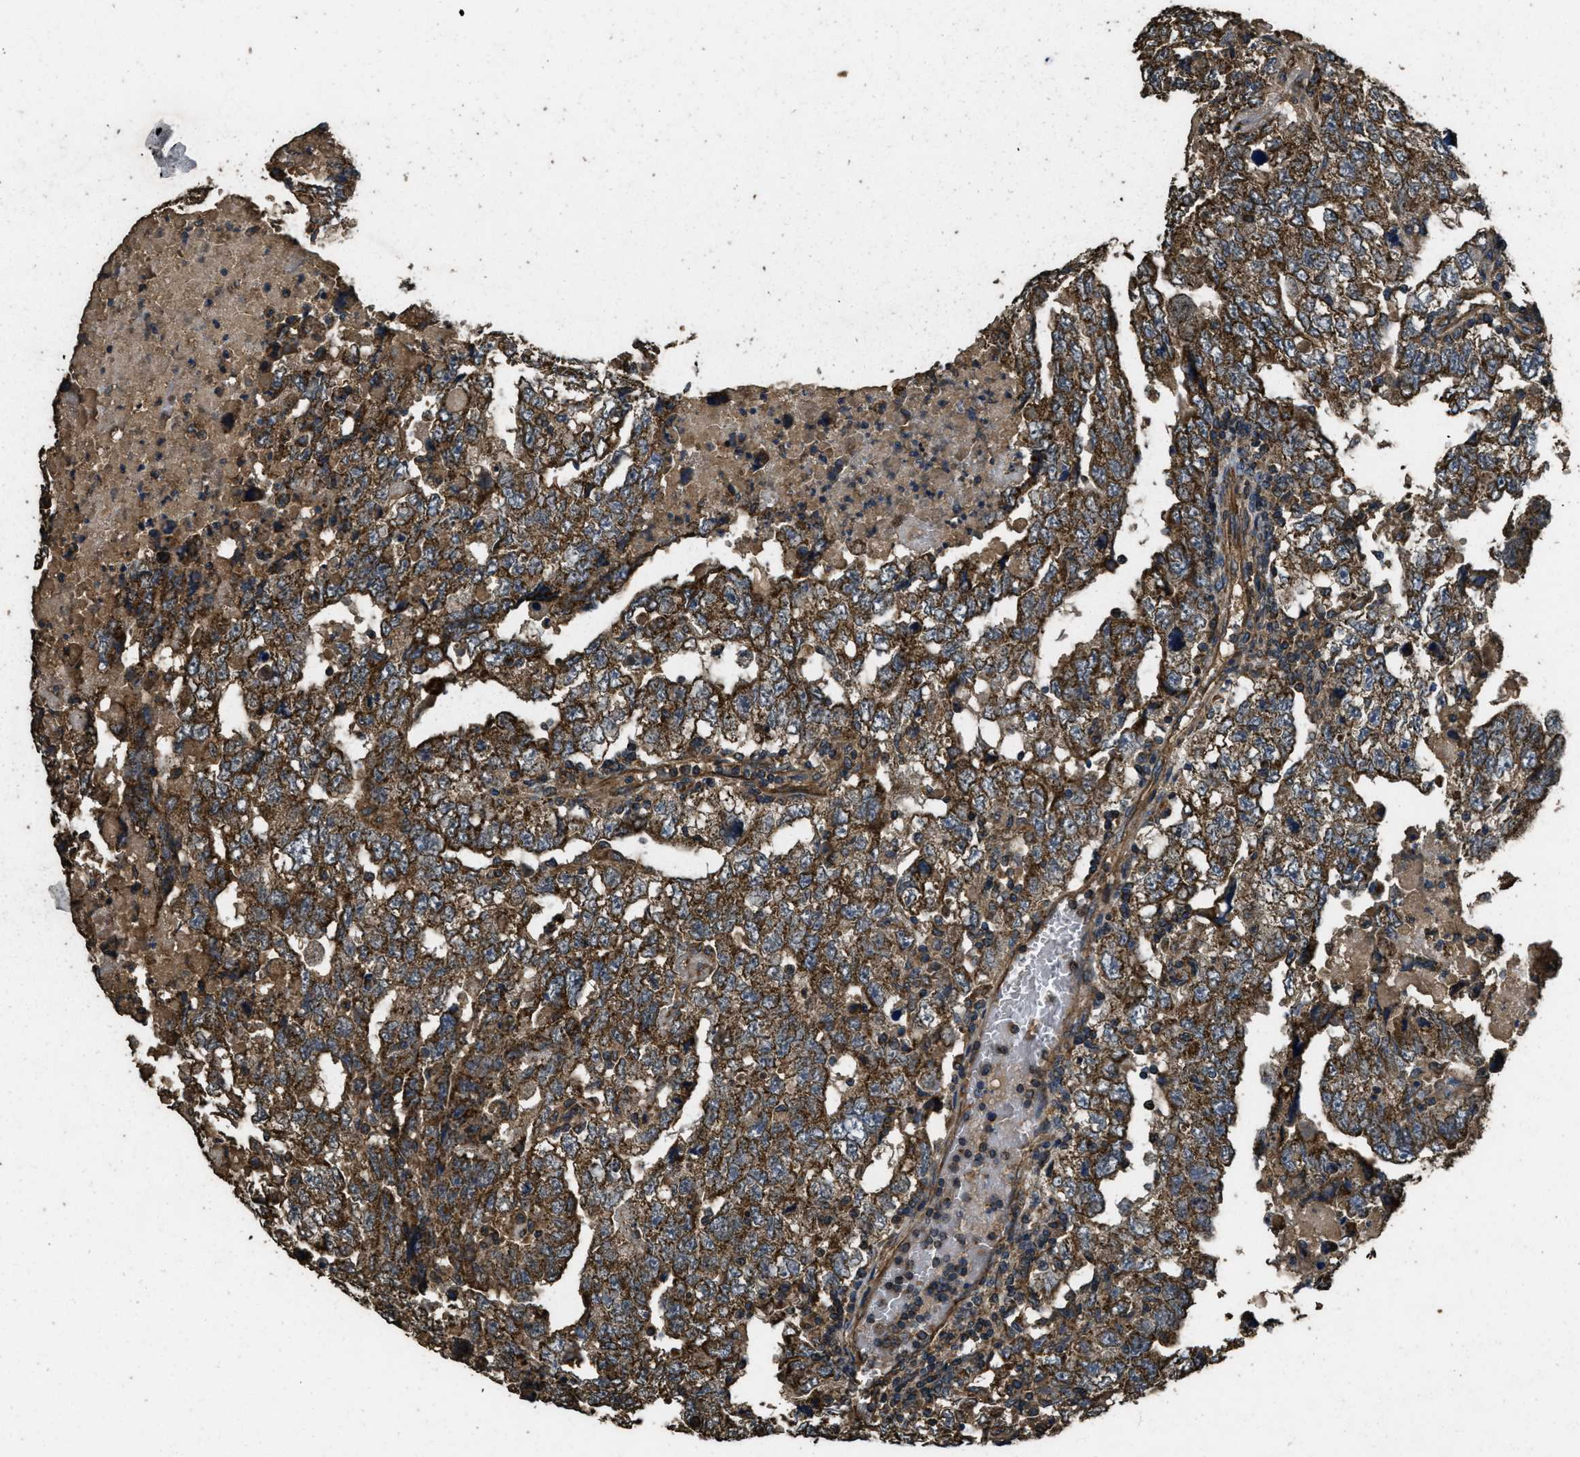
{"staining": {"intensity": "strong", "quantity": ">75%", "location": "cytoplasmic/membranous"}, "tissue": "testis cancer", "cell_type": "Tumor cells", "image_type": "cancer", "snomed": [{"axis": "morphology", "description": "Carcinoma, Embryonal, NOS"}, {"axis": "topography", "description": "Testis"}], "caption": "Testis cancer (embryonal carcinoma) was stained to show a protein in brown. There is high levels of strong cytoplasmic/membranous staining in about >75% of tumor cells.", "gene": "CYRIA", "patient": {"sex": "male", "age": 36}}